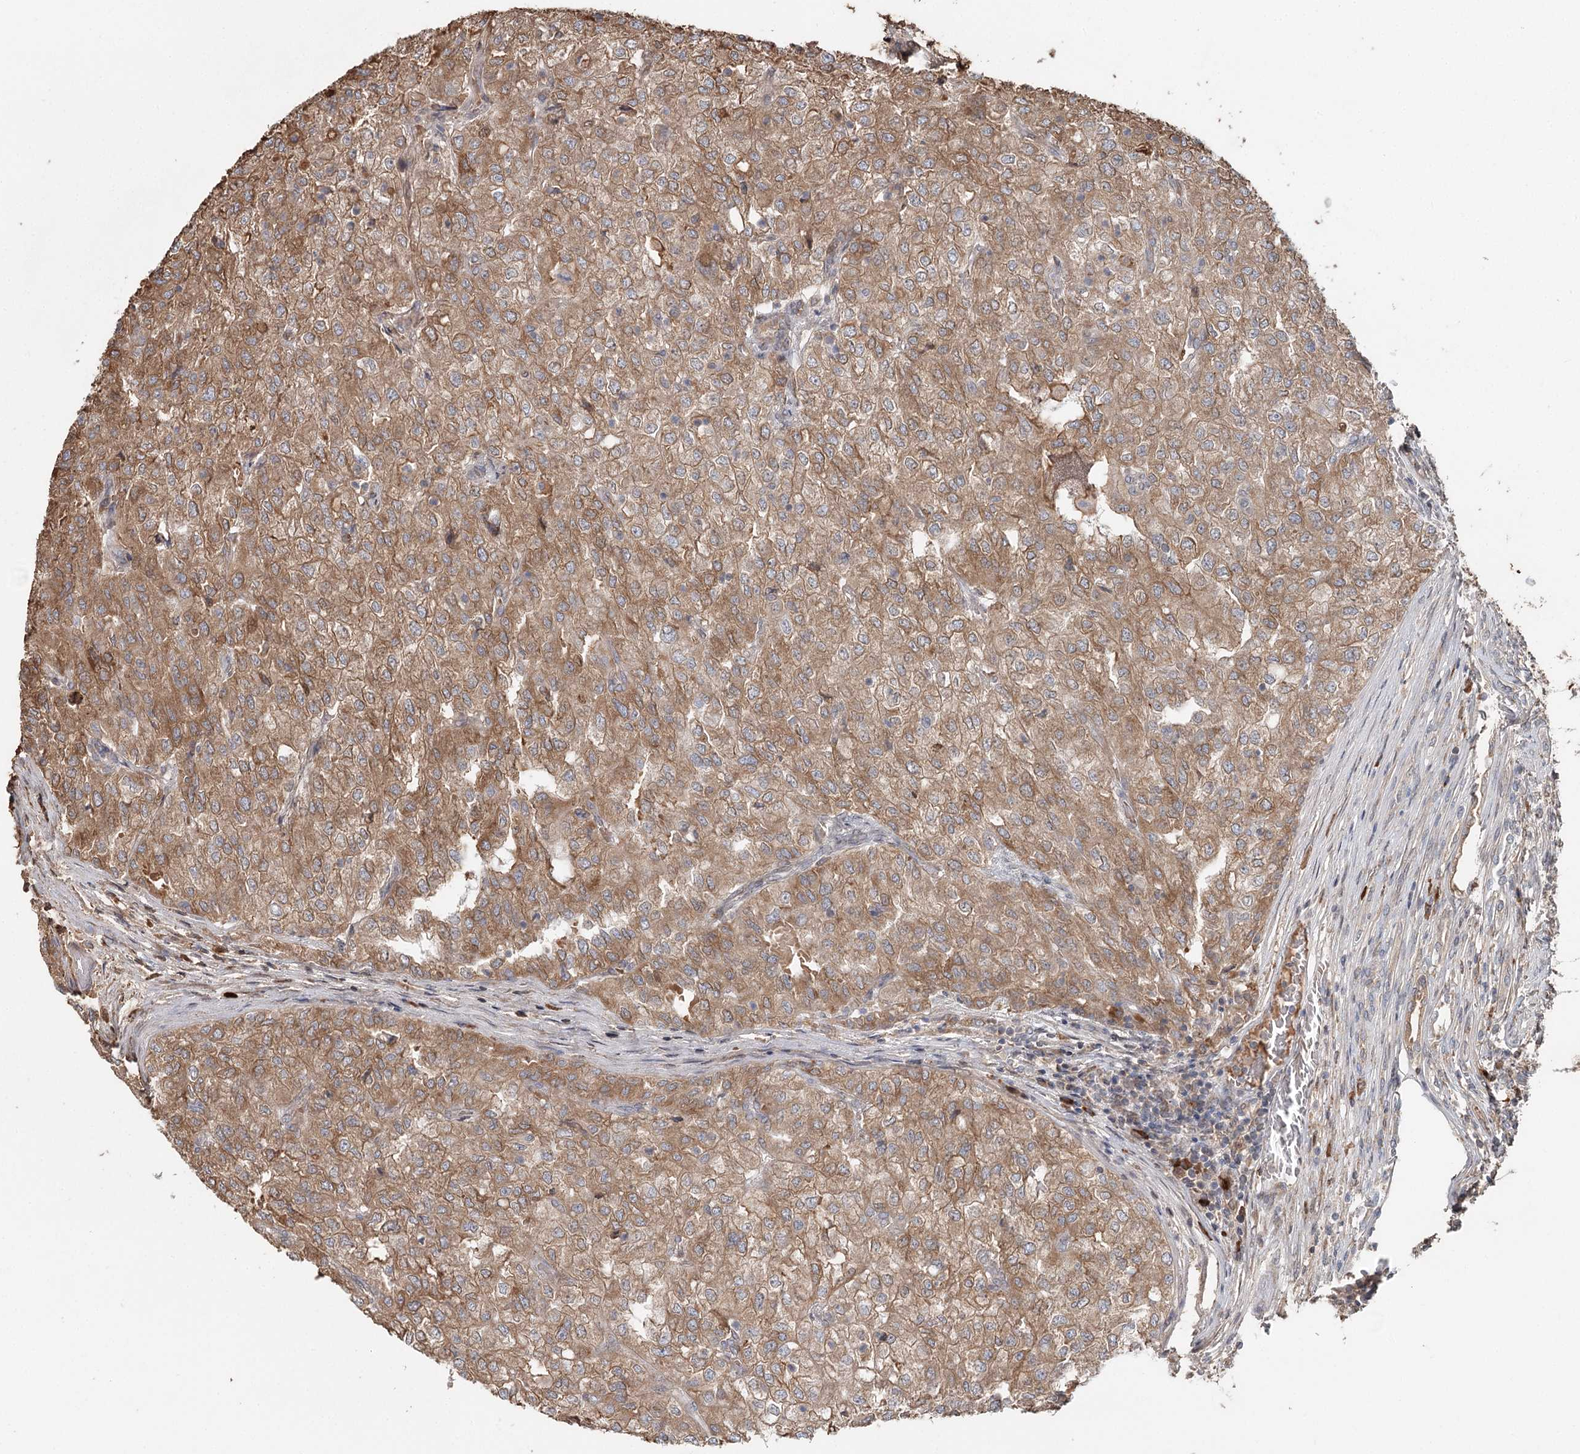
{"staining": {"intensity": "moderate", "quantity": ">75%", "location": "cytoplasmic/membranous"}, "tissue": "renal cancer", "cell_type": "Tumor cells", "image_type": "cancer", "snomed": [{"axis": "morphology", "description": "Adenocarcinoma, NOS"}, {"axis": "topography", "description": "Kidney"}], "caption": "A brown stain labels moderate cytoplasmic/membranous expression of a protein in renal cancer tumor cells. (Brightfield microscopy of DAB IHC at high magnification).", "gene": "SYVN1", "patient": {"sex": "female", "age": 54}}